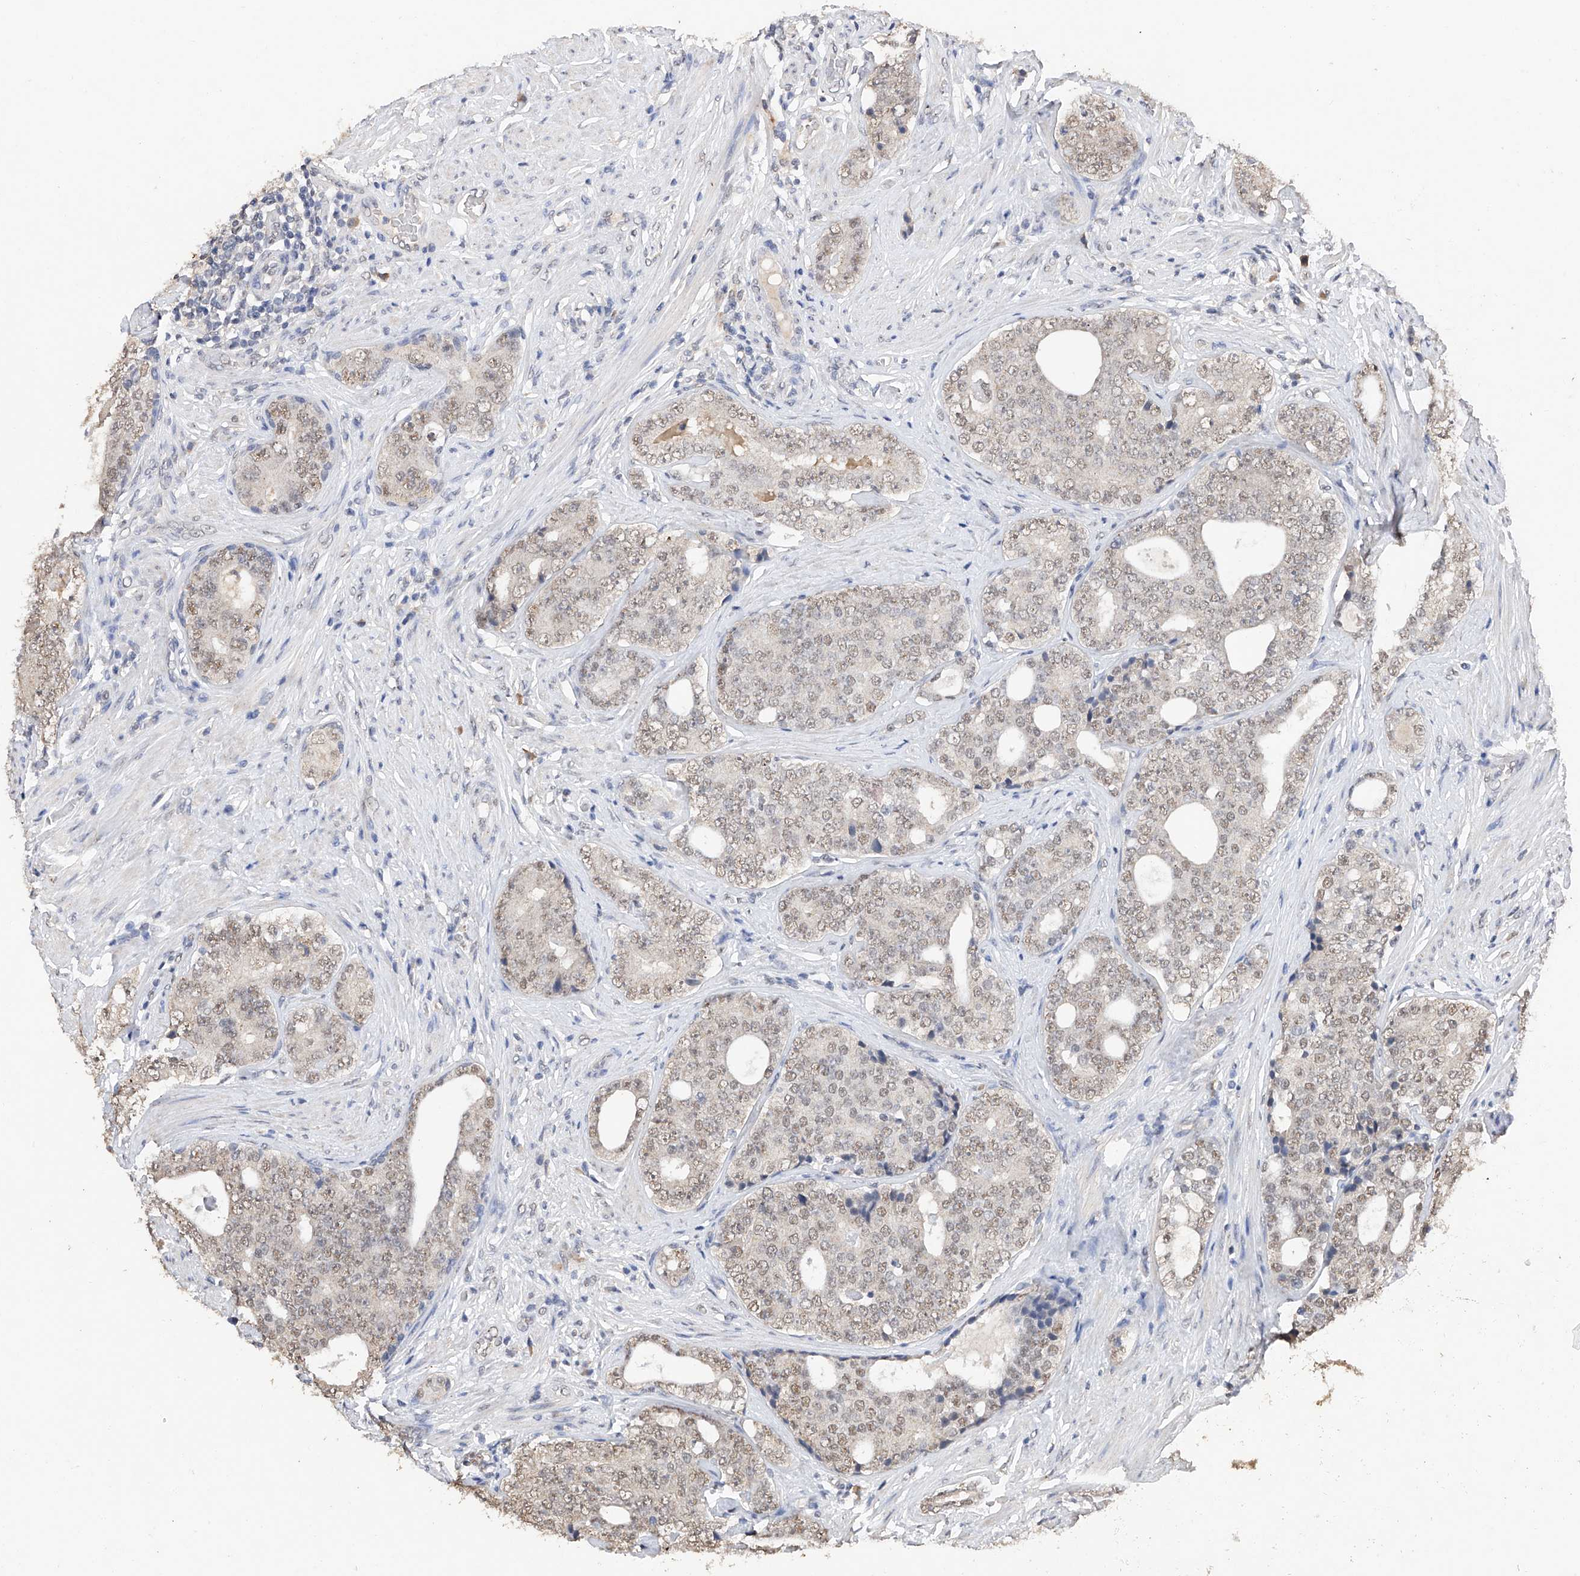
{"staining": {"intensity": "weak", "quantity": ">75%", "location": "nuclear"}, "tissue": "prostate cancer", "cell_type": "Tumor cells", "image_type": "cancer", "snomed": [{"axis": "morphology", "description": "Adenocarcinoma, High grade"}, {"axis": "topography", "description": "Prostate"}], "caption": "Human prostate cancer stained with a protein marker exhibits weak staining in tumor cells.", "gene": "DMAP1", "patient": {"sex": "male", "age": 56}}